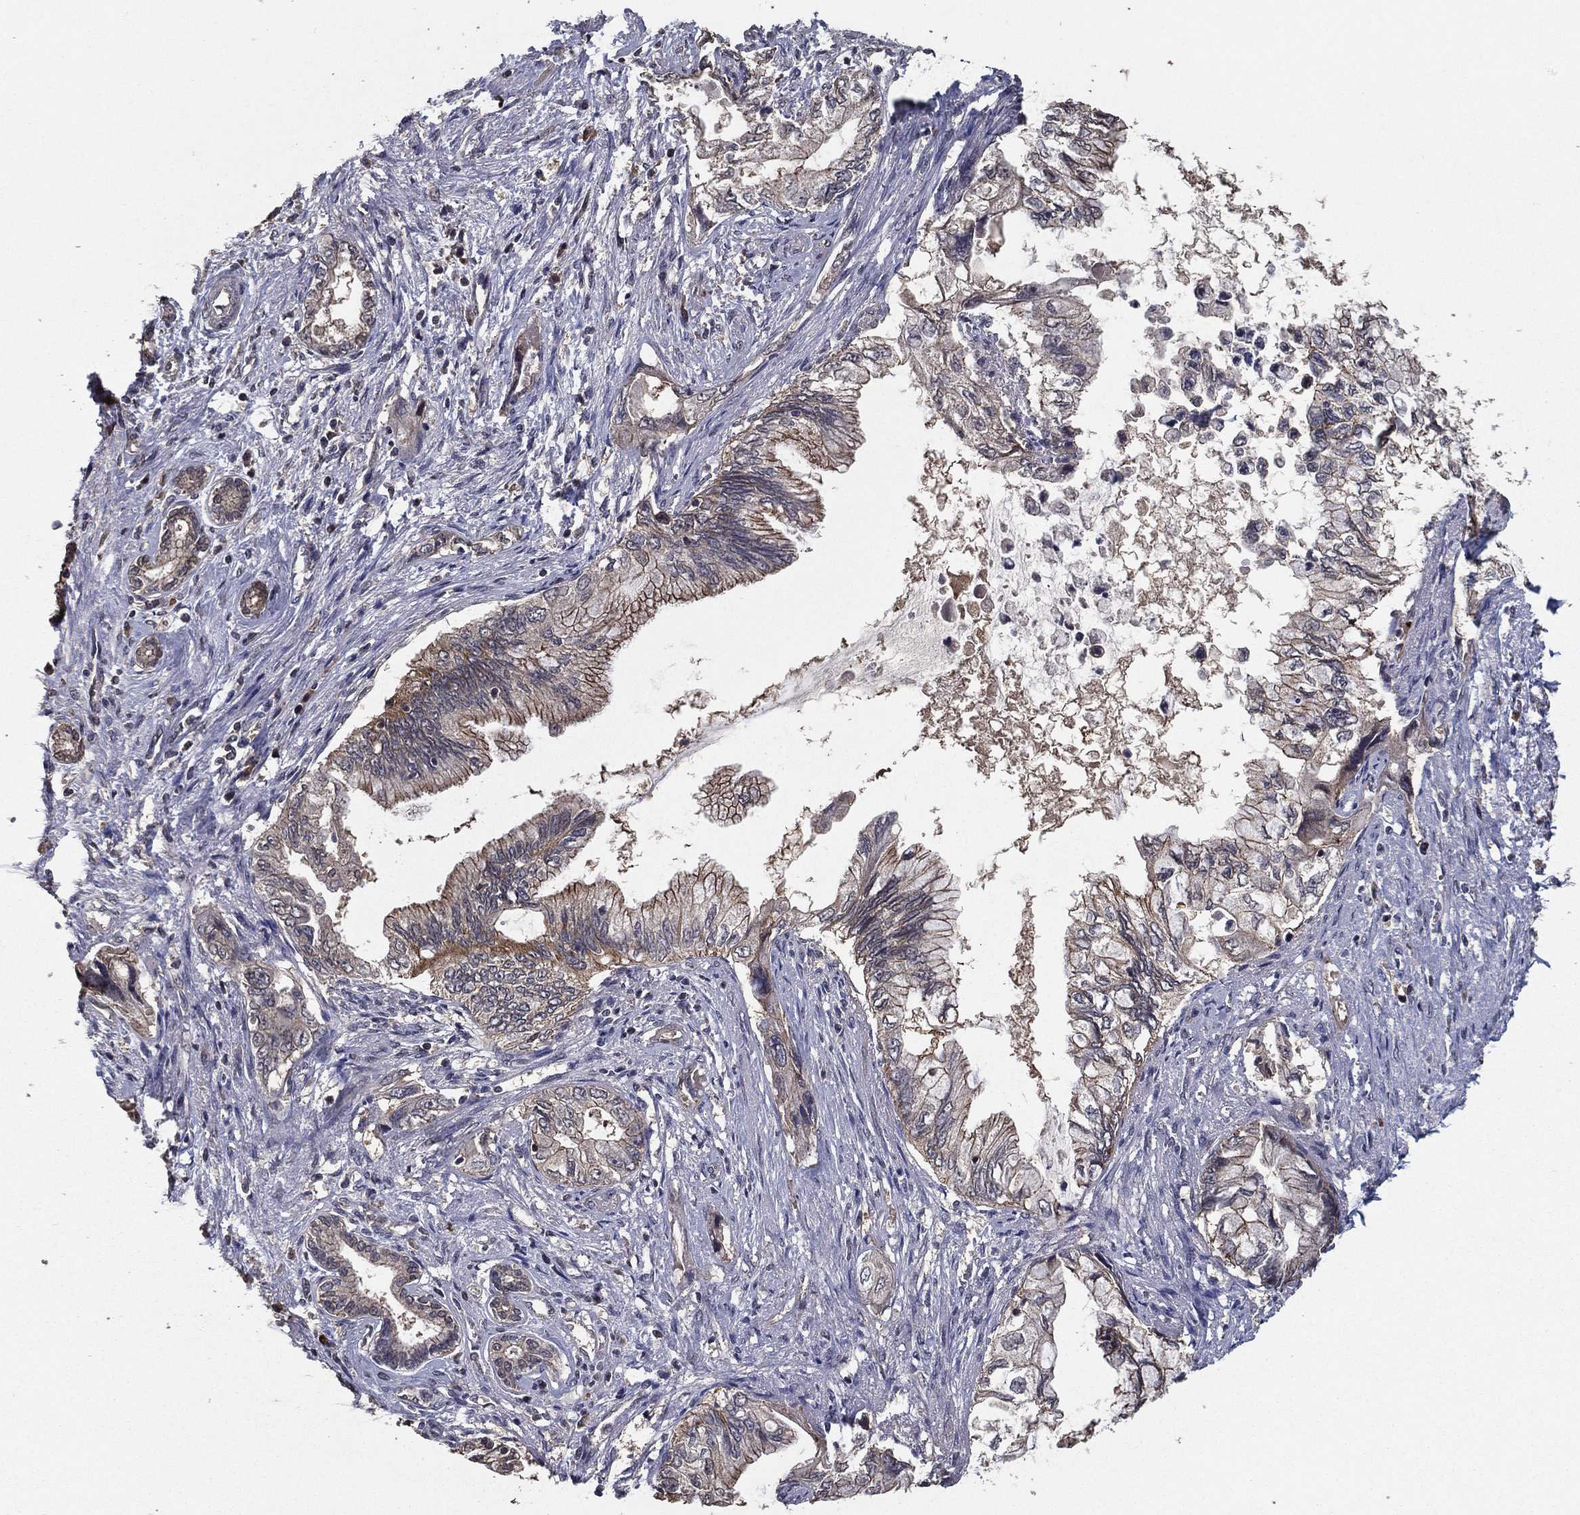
{"staining": {"intensity": "moderate", "quantity": "<25%", "location": "cytoplasmic/membranous"}, "tissue": "pancreatic cancer", "cell_type": "Tumor cells", "image_type": "cancer", "snomed": [{"axis": "morphology", "description": "Adenocarcinoma, NOS"}, {"axis": "topography", "description": "Pancreas"}], "caption": "Brown immunohistochemical staining in human adenocarcinoma (pancreatic) shows moderate cytoplasmic/membranous positivity in approximately <25% of tumor cells. (Brightfield microscopy of DAB IHC at high magnification).", "gene": "PCNT", "patient": {"sex": "female", "age": 73}}